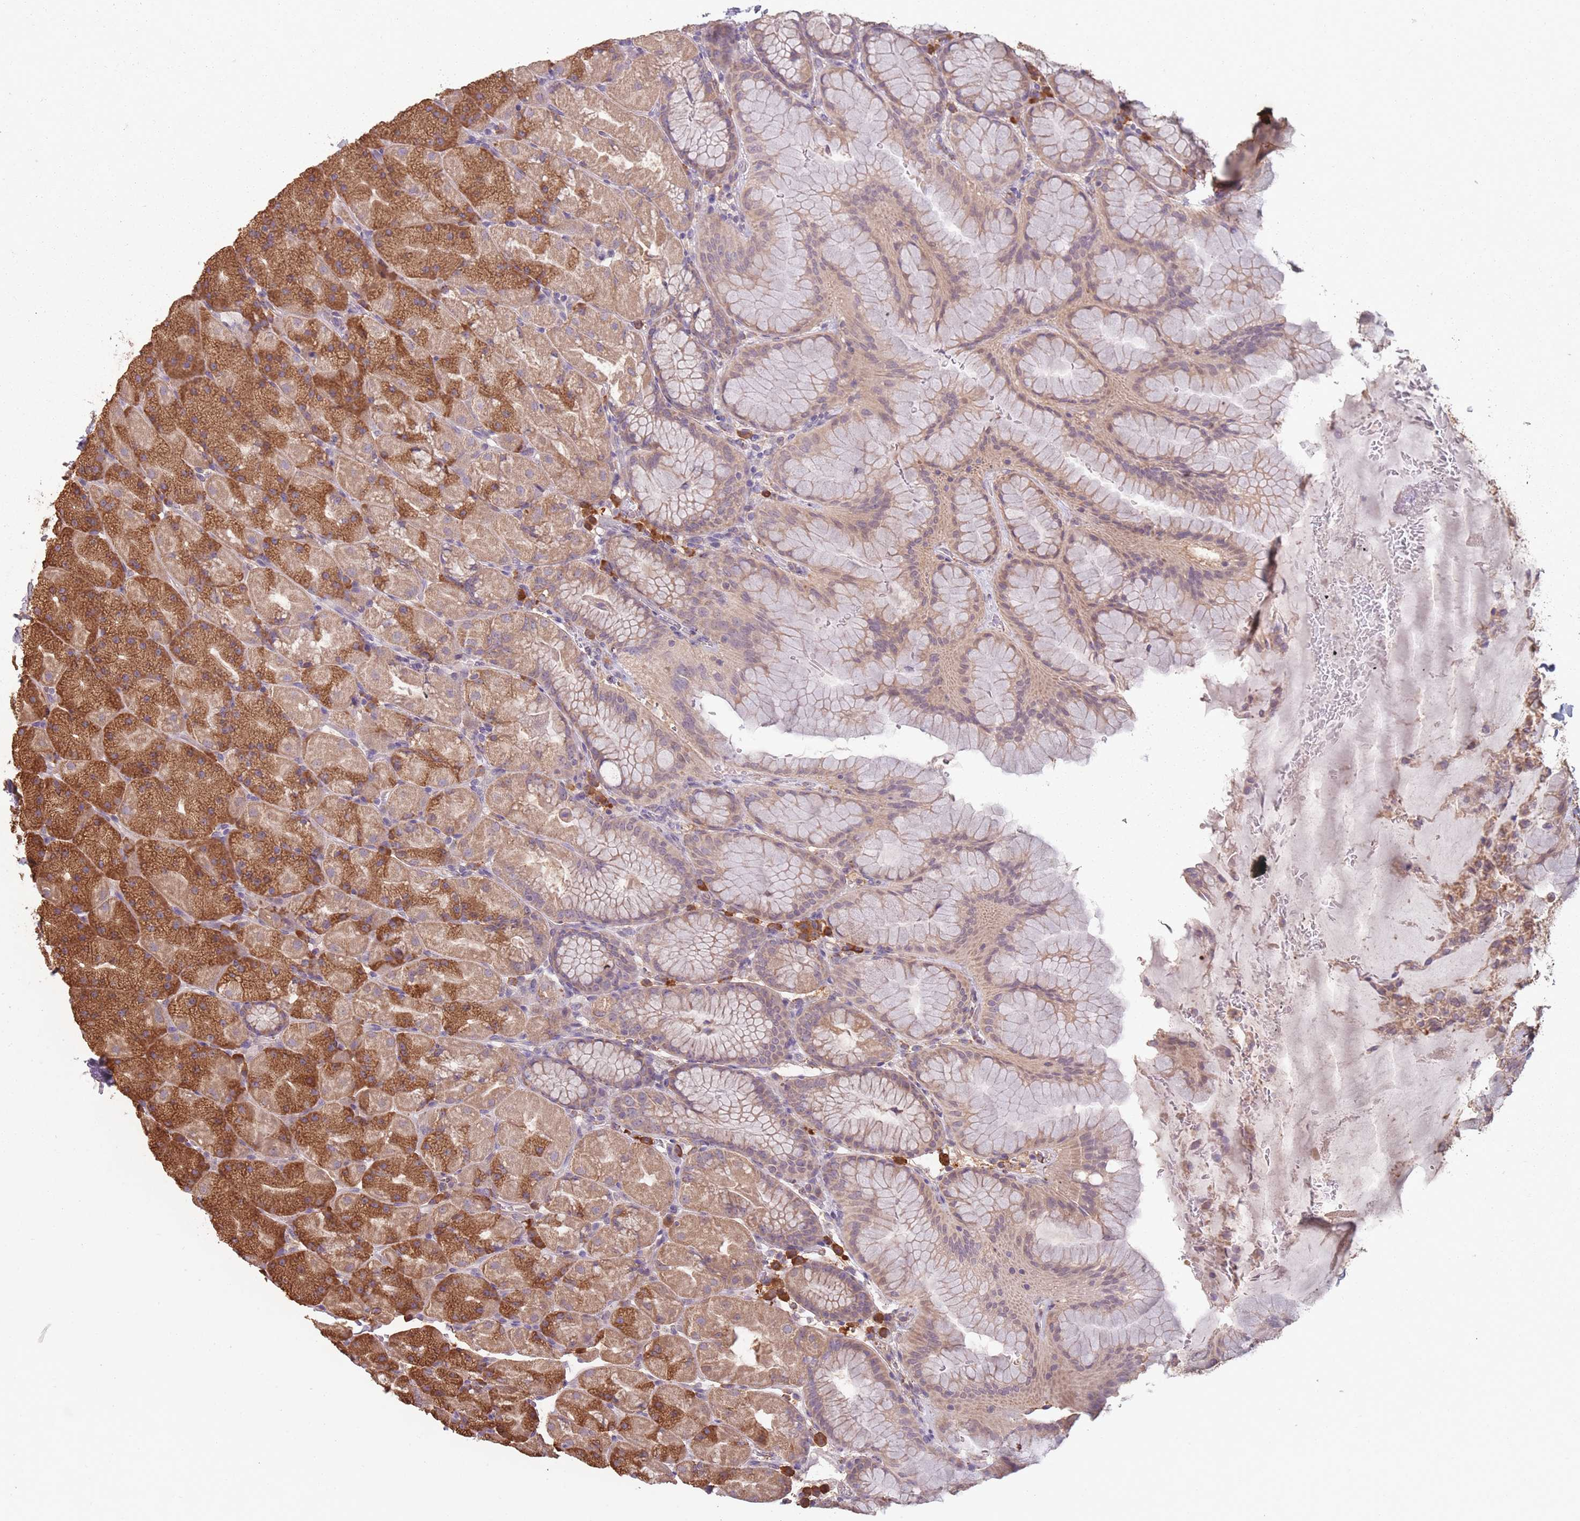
{"staining": {"intensity": "strong", "quantity": "25%-75%", "location": "cytoplasmic/membranous"}, "tissue": "stomach", "cell_type": "Glandular cells", "image_type": "normal", "snomed": [{"axis": "morphology", "description": "Normal tissue, NOS"}, {"axis": "topography", "description": "Stomach, upper"}, {"axis": "topography", "description": "Stomach, lower"}], "caption": "This micrograph demonstrates immunohistochemistry (IHC) staining of benign stomach, with high strong cytoplasmic/membranous staining in about 25%-75% of glandular cells.", "gene": "SANBR", "patient": {"sex": "male", "age": 67}}